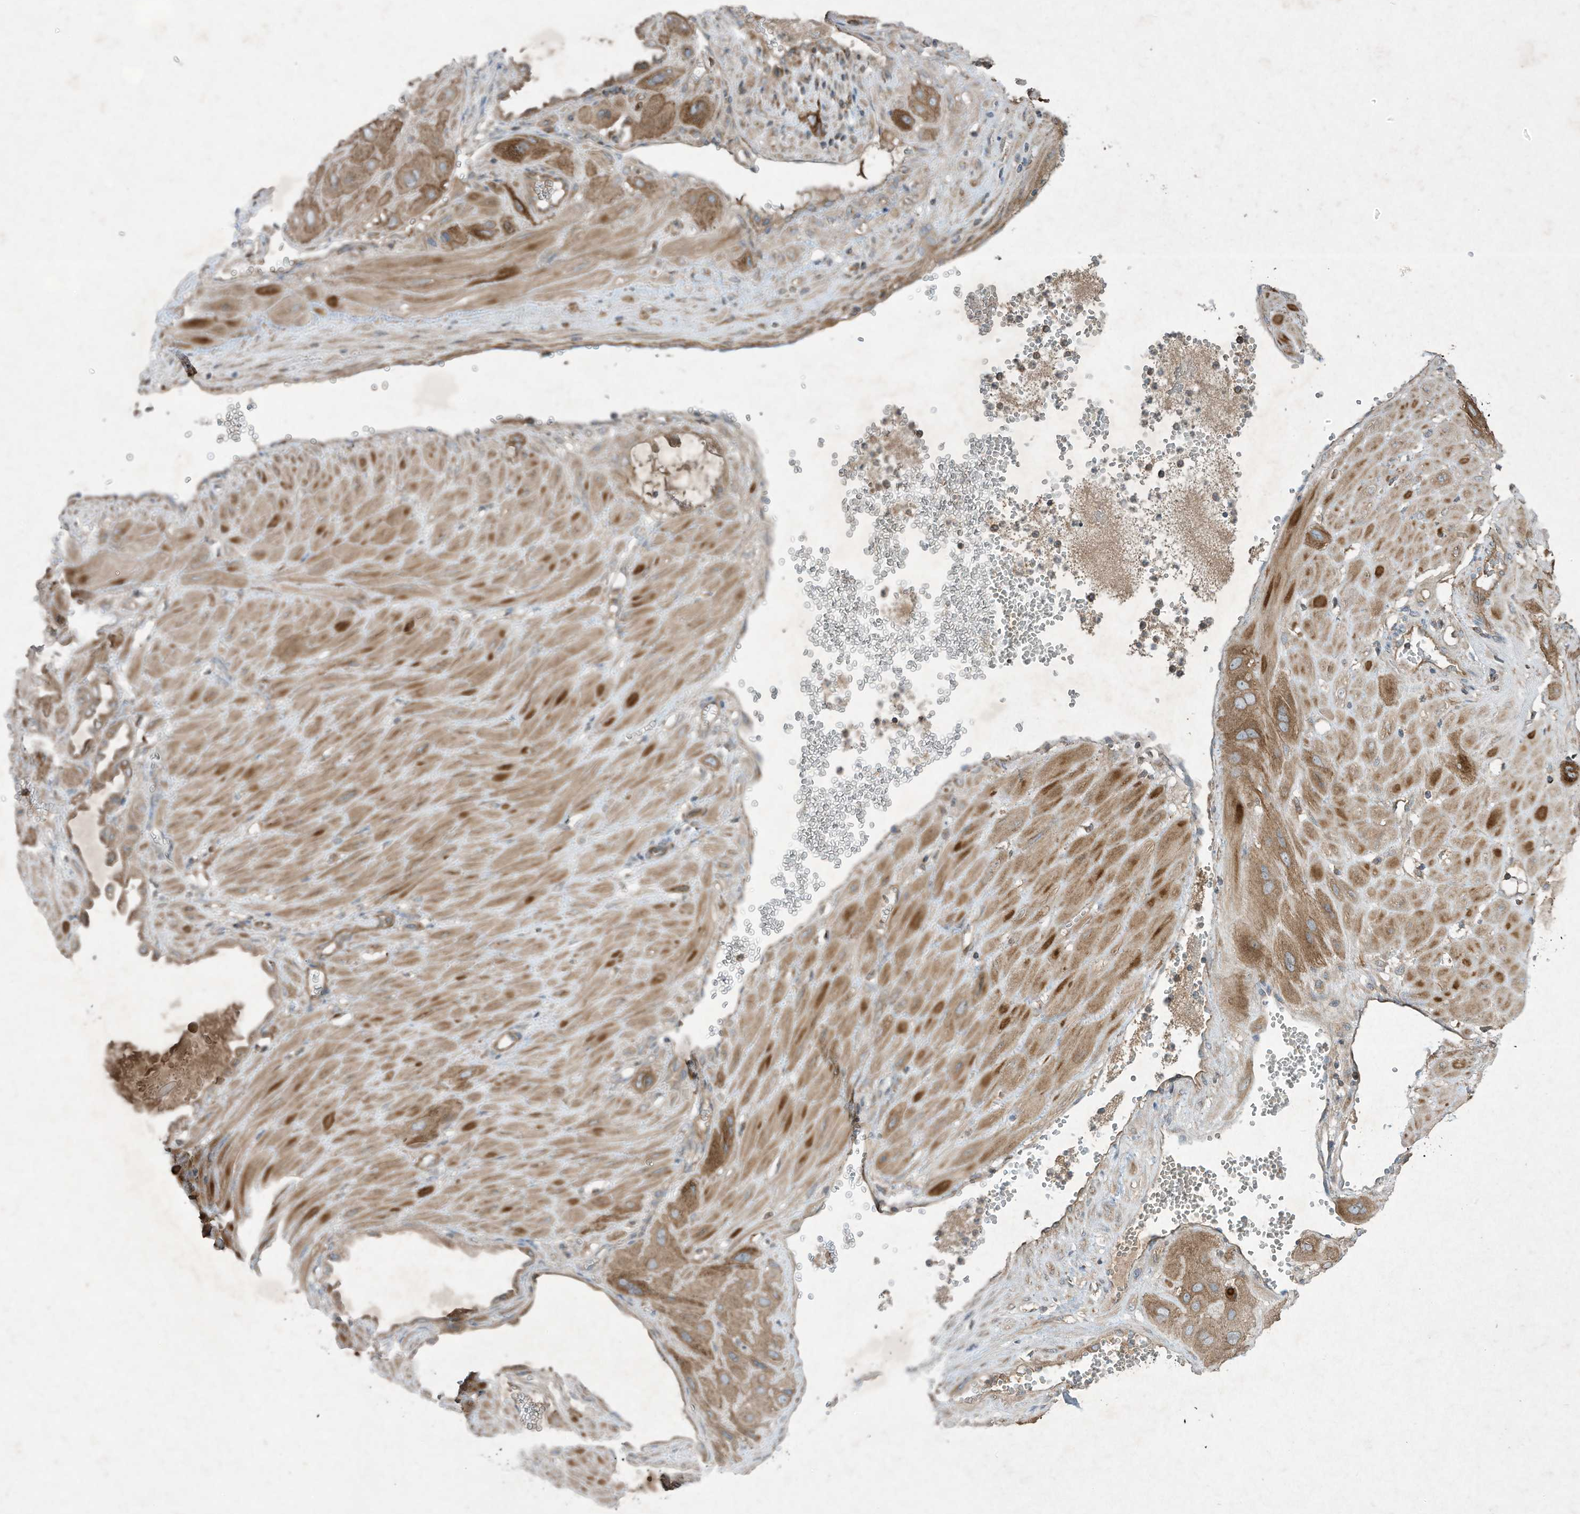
{"staining": {"intensity": "moderate", "quantity": ">75%", "location": "cytoplasmic/membranous"}, "tissue": "cervical cancer", "cell_type": "Tumor cells", "image_type": "cancer", "snomed": [{"axis": "morphology", "description": "Squamous cell carcinoma, NOS"}, {"axis": "topography", "description": "Cervix"}], "caption": "A high-resolution photomicrograph shows immunohistochemistry (IHC) staining of cervical cancer, which demonstrates moderate cytoplasmic/membranous expression in approximately >75% of tumor cells.", "gene": "SYNJ2", "patient": {"sex": "female", "age": 34}}